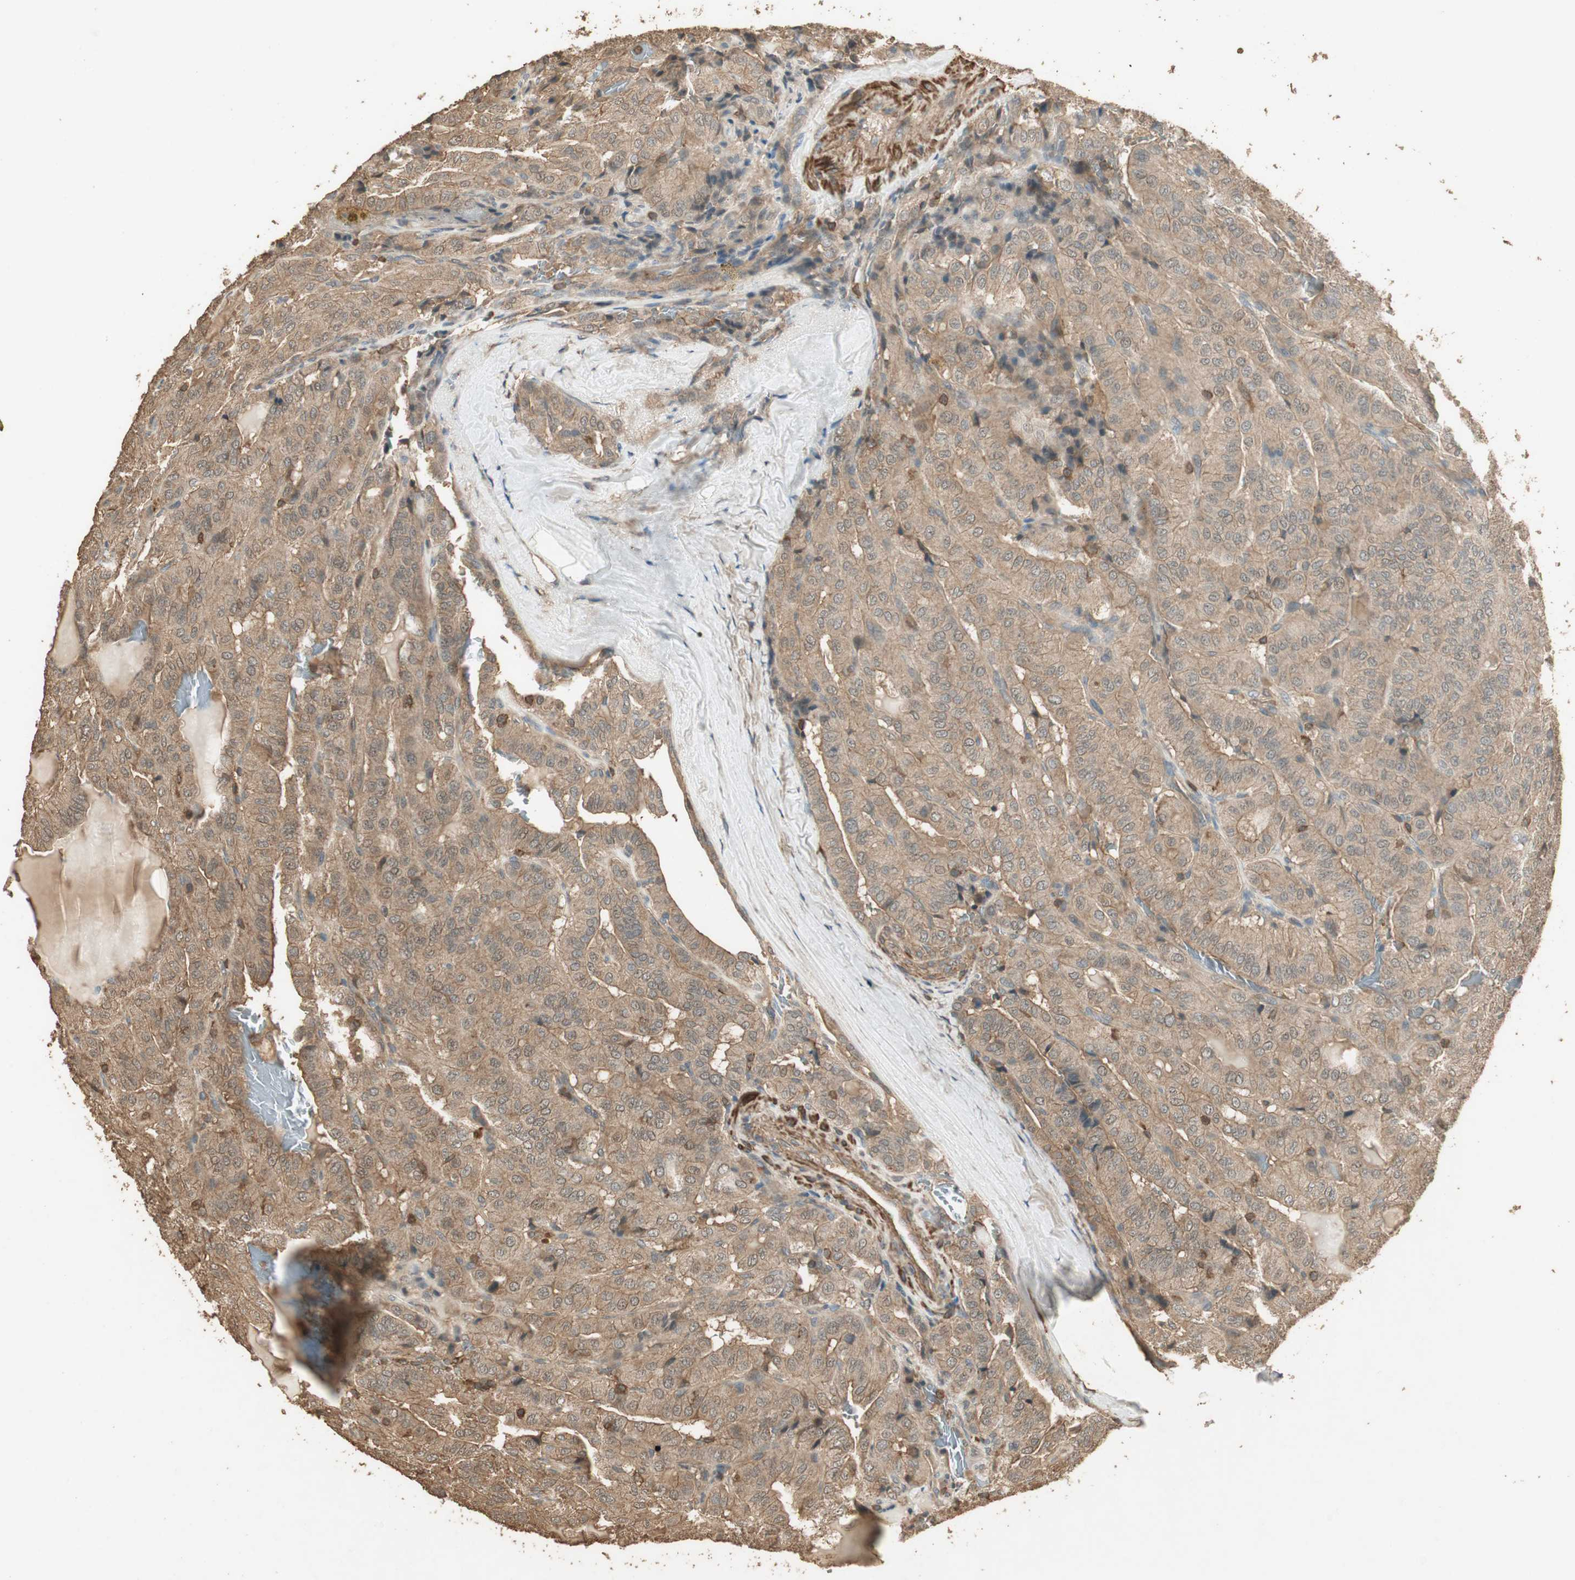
{"staining": {"intensity": "moderate", "quantity": ">75%", "location": "cytoplasmic/membranous"}, "tissue": "thyroid cancer", "cell_type": "Tumor cells", "image_type": "cancer", "snomed": [{"axis": "morphology", "description": "Papillary adenocarcinoma, NOS"}, {"axis": "topography", "description": "Thyroid gland"}], "caption": "This is a photomicrograph of immunohistochemistry staining of thyroid cancer, which shows moderate positivity in the cytoplasmic/membranous of tumor cells.", "gene": "USP2", "patient": {"sex": "male", "age": 77}}